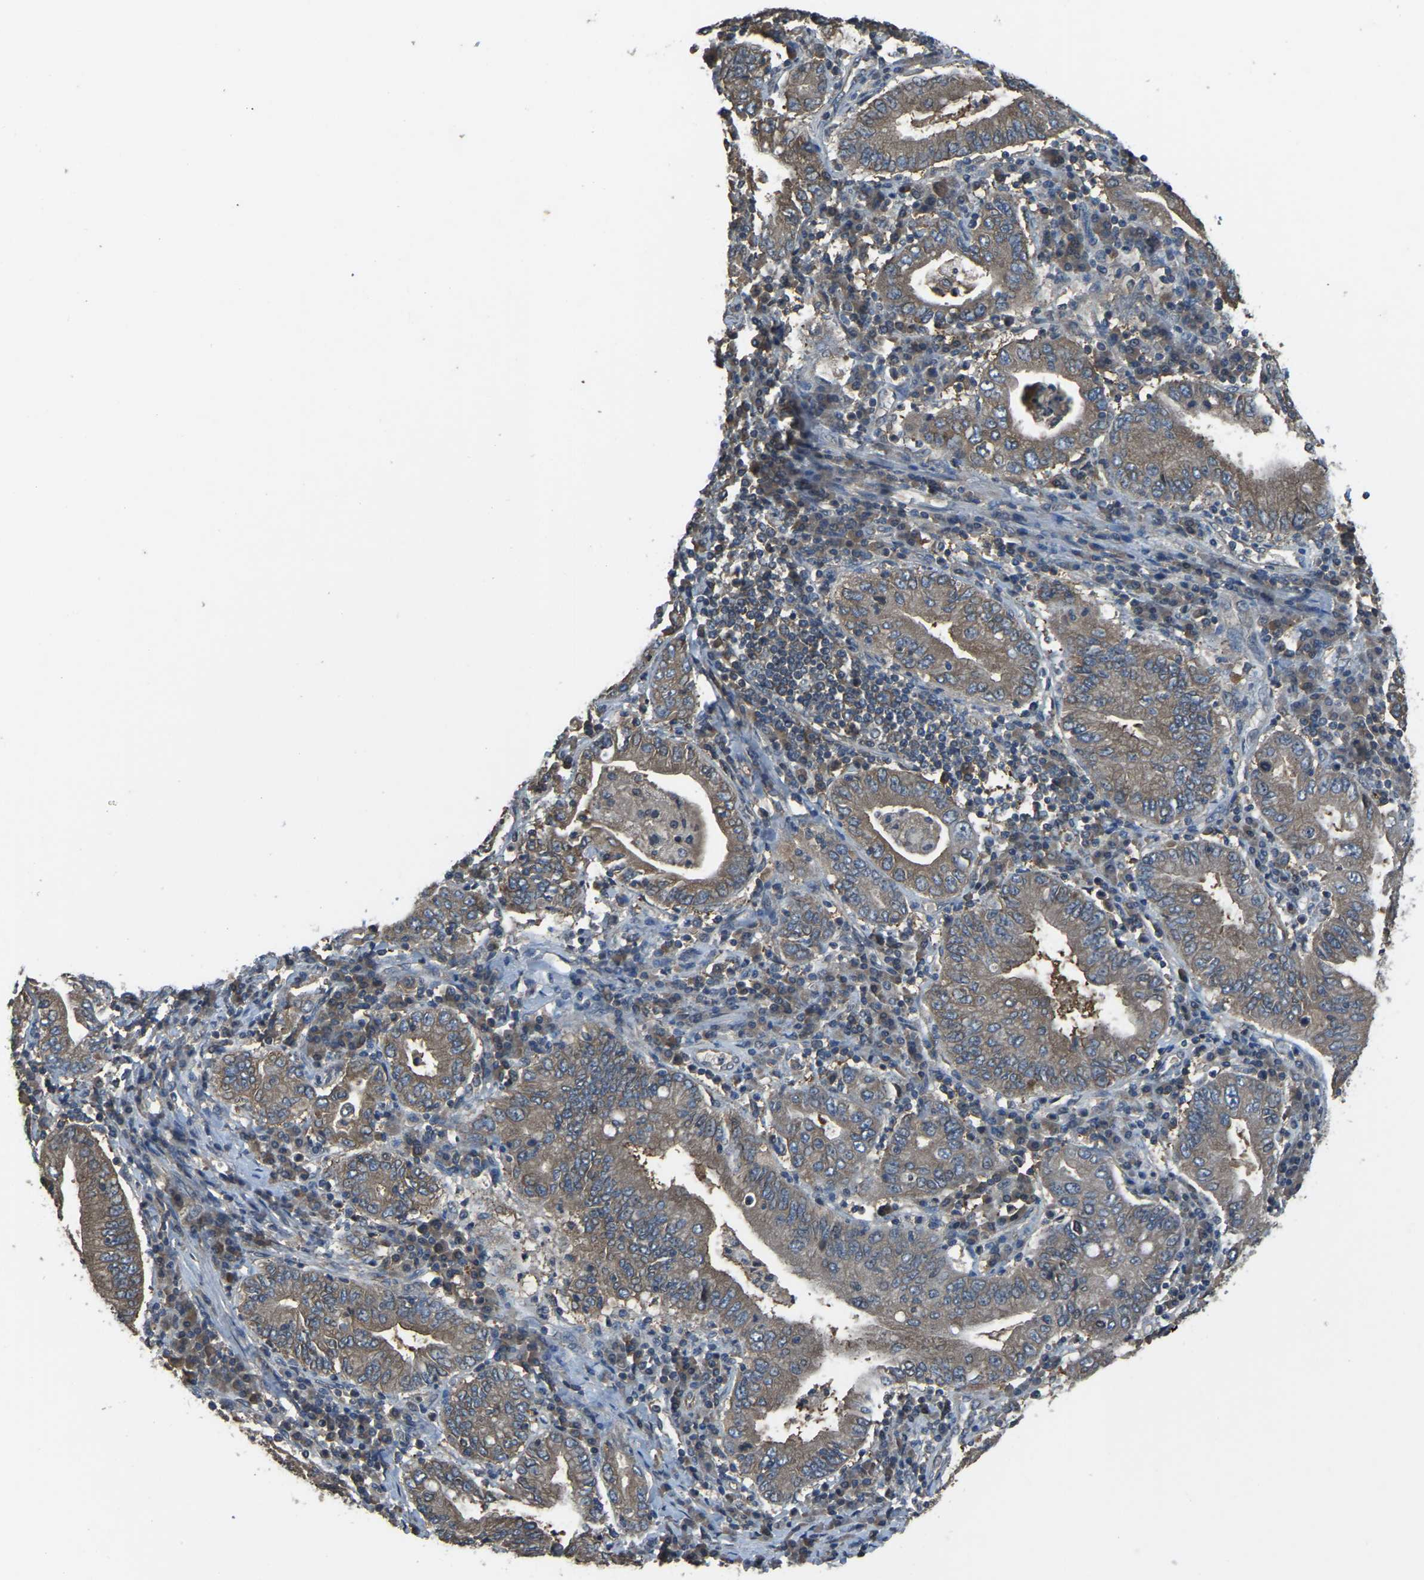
{"staining": {"intensity": "moderate", "quantity": ">75%", "location": "cytoplasmic/membranous"}, "tissue": "stomach cancer", "cell_type": "Tumor cells", "image_type": "cancer", "snomed": [{"axis": "morphology", "description": "Normal tissue, NOS"}, {"axis": "morphology", "description": "Adenocarcinoma, NOS"}, {"axis": "topography", "description": "Esophagus"}, {"axis": "topography", "description": "Stomach, upper"}, {"axis": "topography", "description": "Peripheral nerve tissue"}], "caption": "Tumor cells demonstrate medium levels of moderate cytoplasmic/membranous expression in about >75% of cells in adenocarcinoma (stomach).", "gene": "AIMP1", "patient": {"sex": "male", "age": 62}}